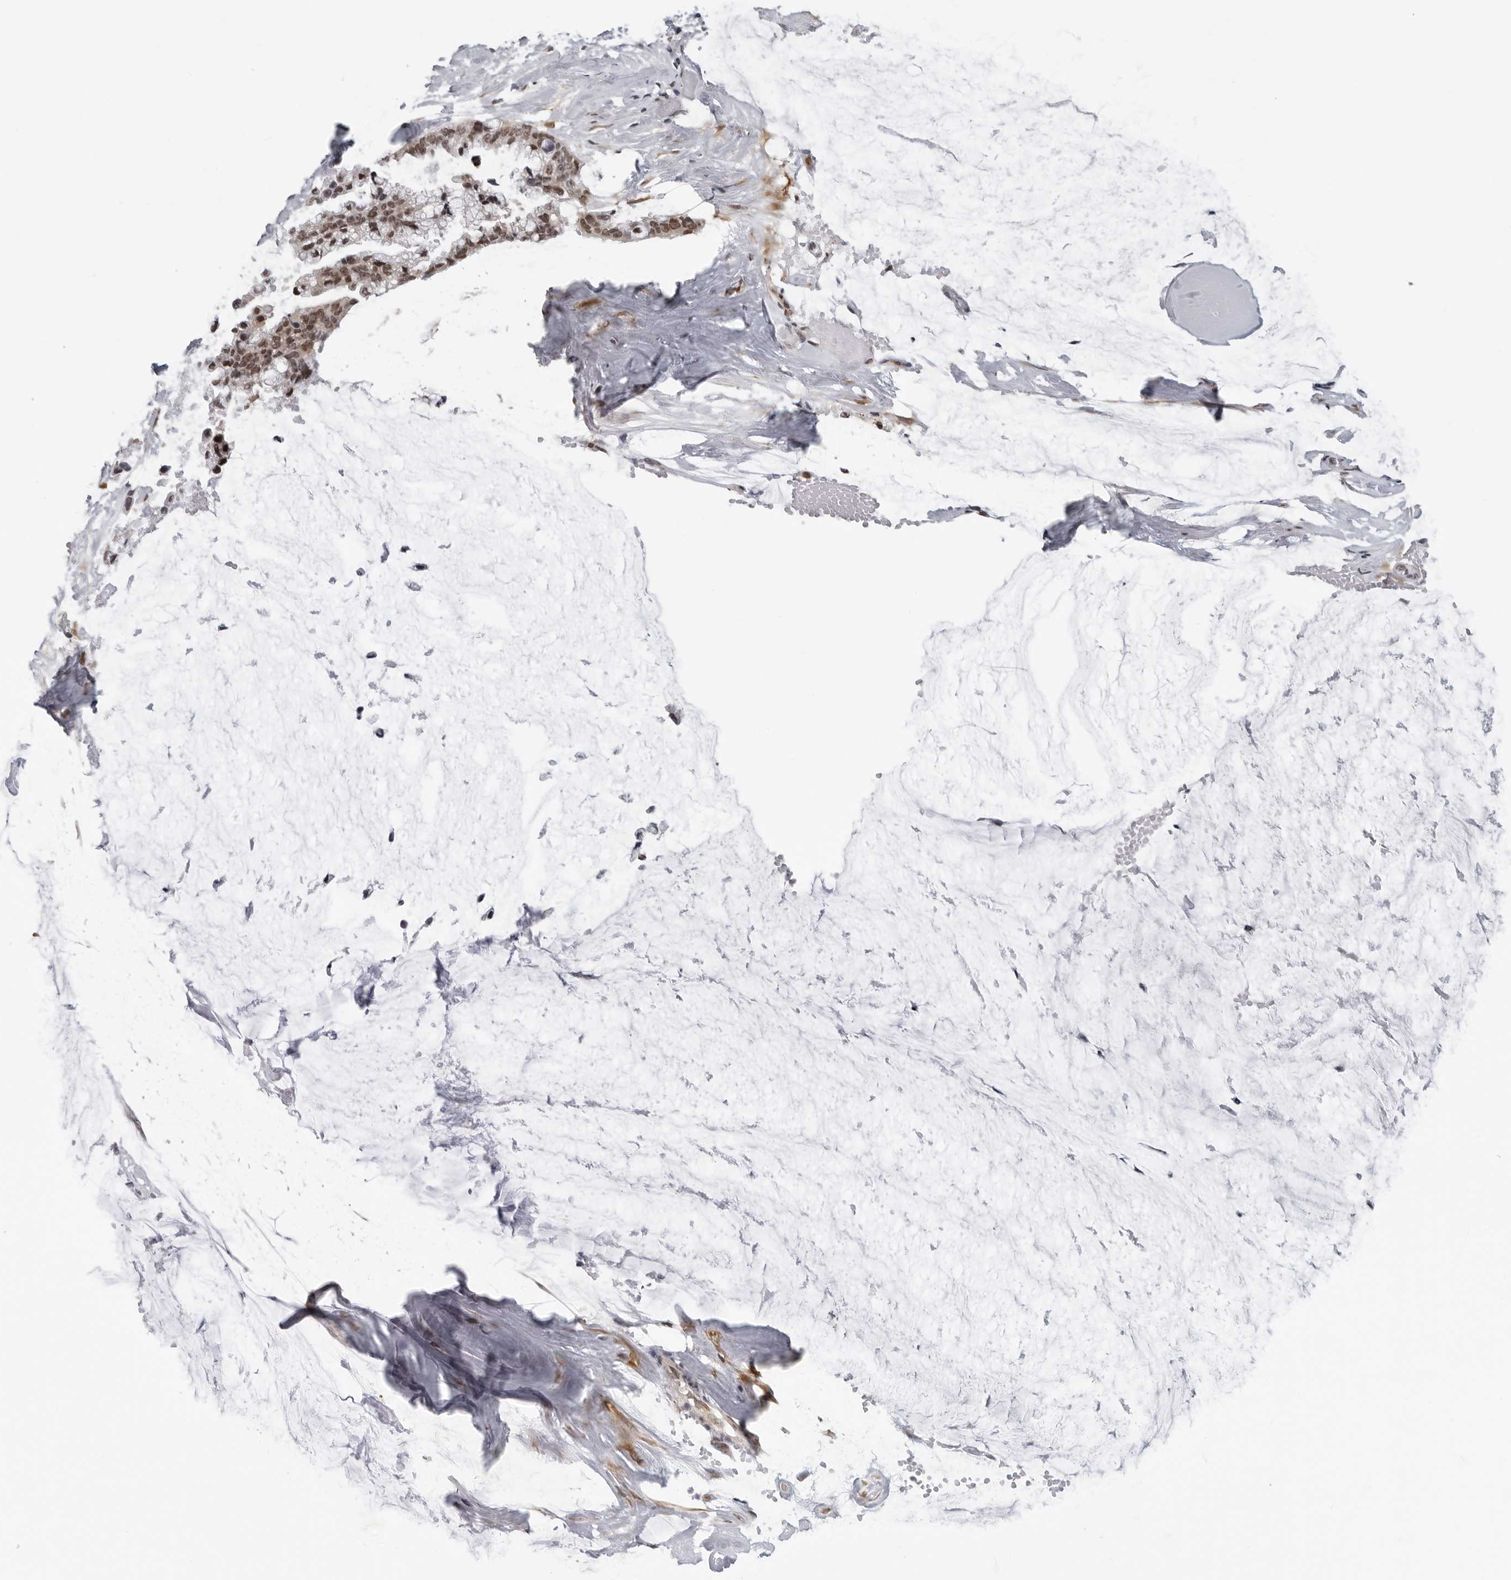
{"staining": {"intensity": "moderate", "quantity": "25%-75%", "location": "nuclear"}, "tissue": "ovarian cancer", "cell_type": "Tumor cells", "image_type": "cancer", "snomed": [{"axis": "morphology", "description": "Cystadenocarcinoma, mucinous, NOS"}, {"axis": "topography", "description": "Ovary"}], "caption": "A brown stain labels moderate nuclear expression of a protein in human ovarian mucinous cystadenocarcinoma tumor cells.", "gene": "MAF", "patient": {"sex": "female", "age": 39}}